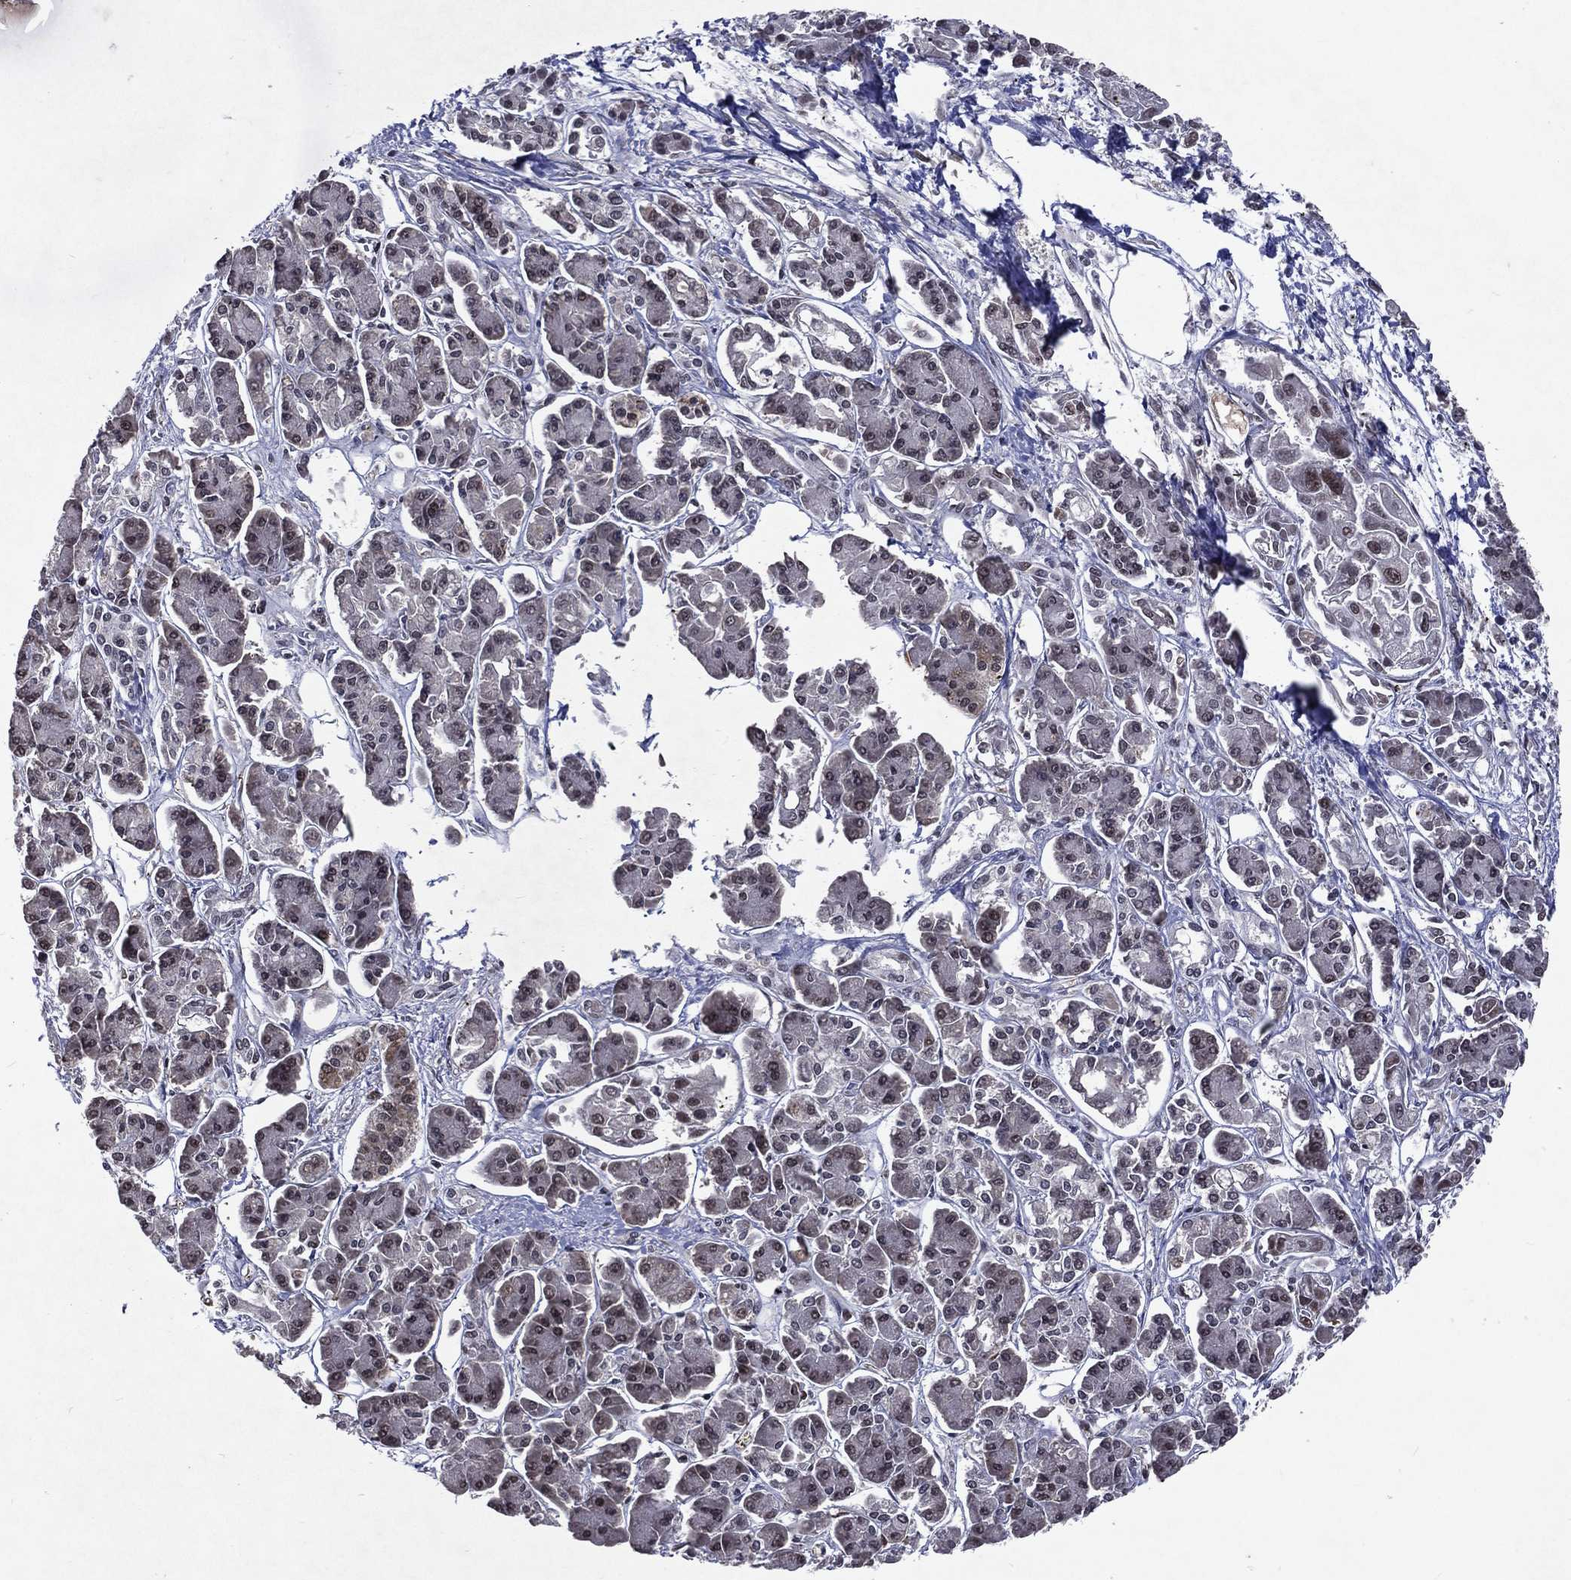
{"staining": {"intensity": "moderate", "quantity": "<25%", "location": "nuclear"}, "tissue": "pancreatic cancer", "cell_type": "Tumor cells", "image_type": "cancer", "snomed": [{"axis": "morphology", "description": "Adenocarcinoma, NOS"}, {"axis": "topography", "description": "Pancreas"}], "caption": "Pancreatic adenocarcinoma stained with DAB (3,3'-diaminobenzidine) immunohistochemistry (IHC) exhibits low levels of moderate nuclear positivity in approximately <25% of tumor cells. The staining was performed using DAB (3,3'-diaminobenzidine) to visualize the protein expression in brown, while the nuclei were stained in blue with hematoxylin (Magnification: 20x).", "gene": "DMAP1", "patient": {"sex": "male", "age": 85}}